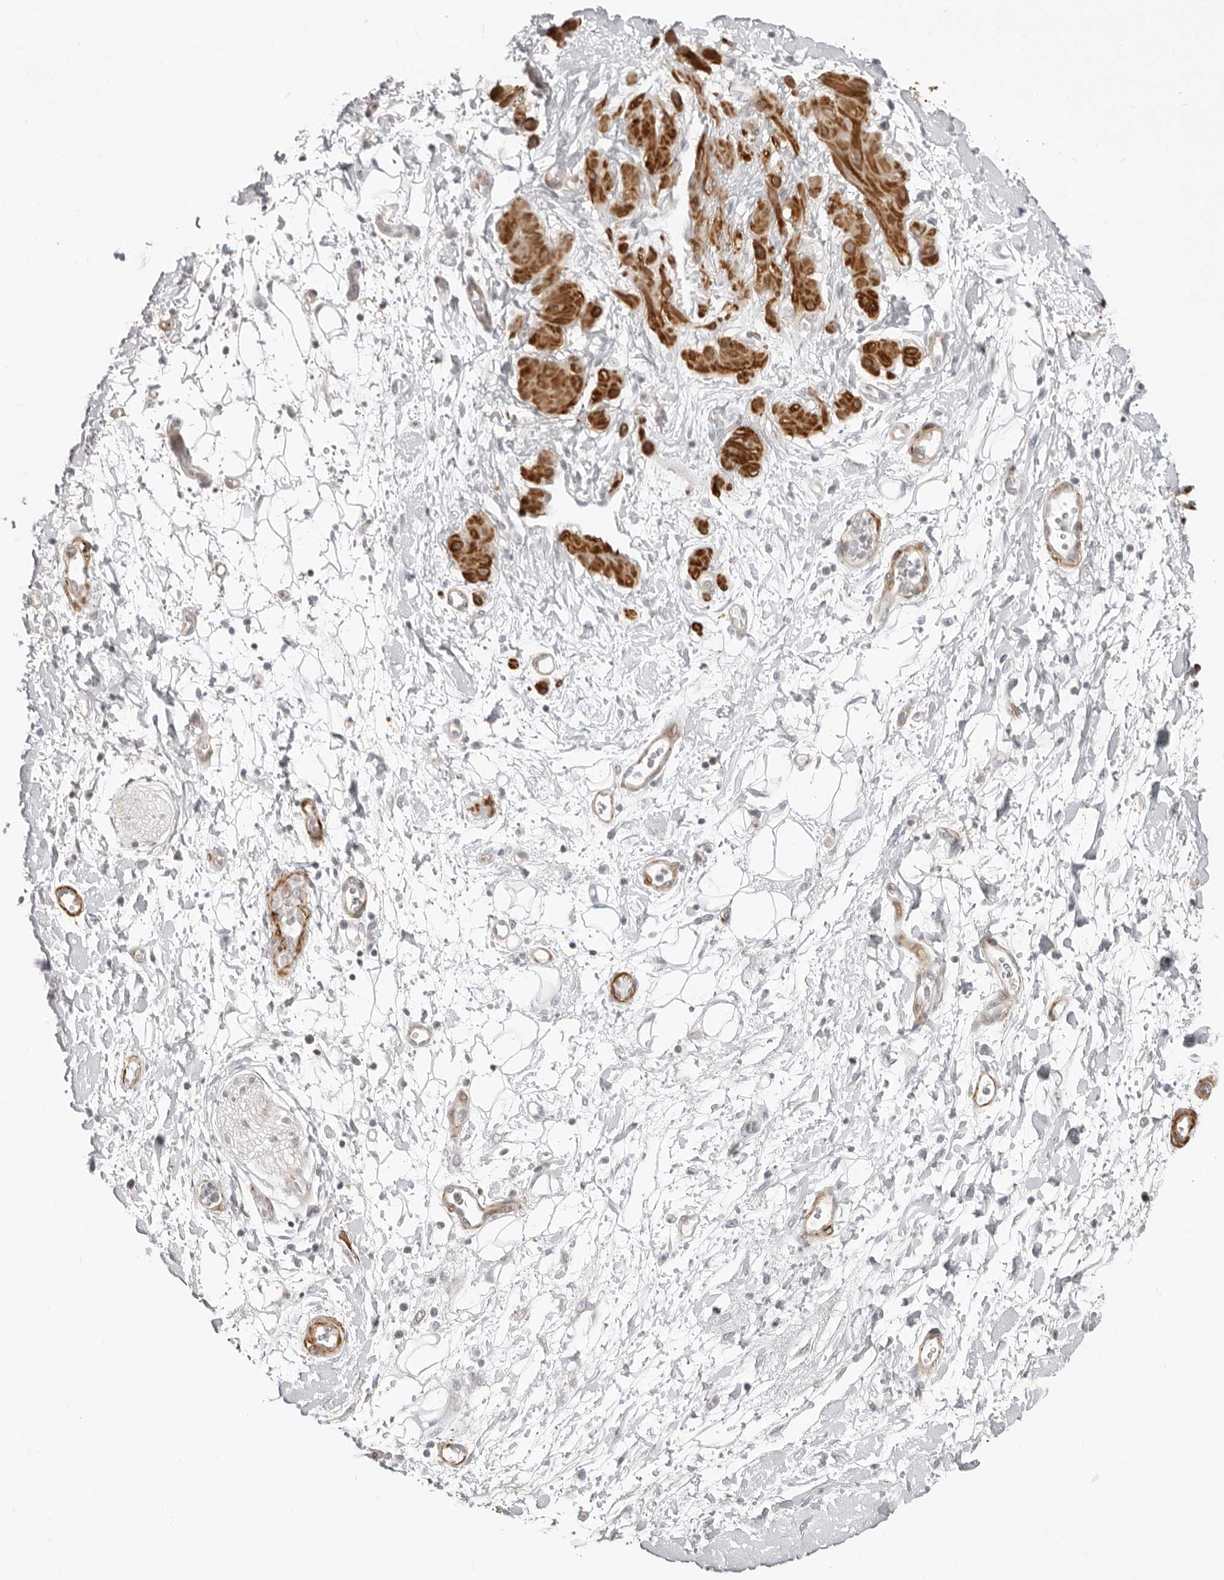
{"staining": {"intensity": "weak", "quantity": "<25%", "location": "cytoplasmic/membranous"}, "tissue": "adipose tissue", "cell_type": "Adipocytes", "image_type": "normal", "snomed": [{"axis": "morphology", "description": "Normal tissue, NOS"}, {"axis": "morphology", "description": "Adenocarcinoma, NOS"}, {"axis": "topography", "description": "Pancreas"}, {"axis": "topography", "description": "Peripheral nerve tissue"}], "caption": "Photomicrograph shows no protein positivity in adipocytes of unremarkable adipose tissue.", "gene": "UNK", "patient": {"sex": "male", "age": 59}}